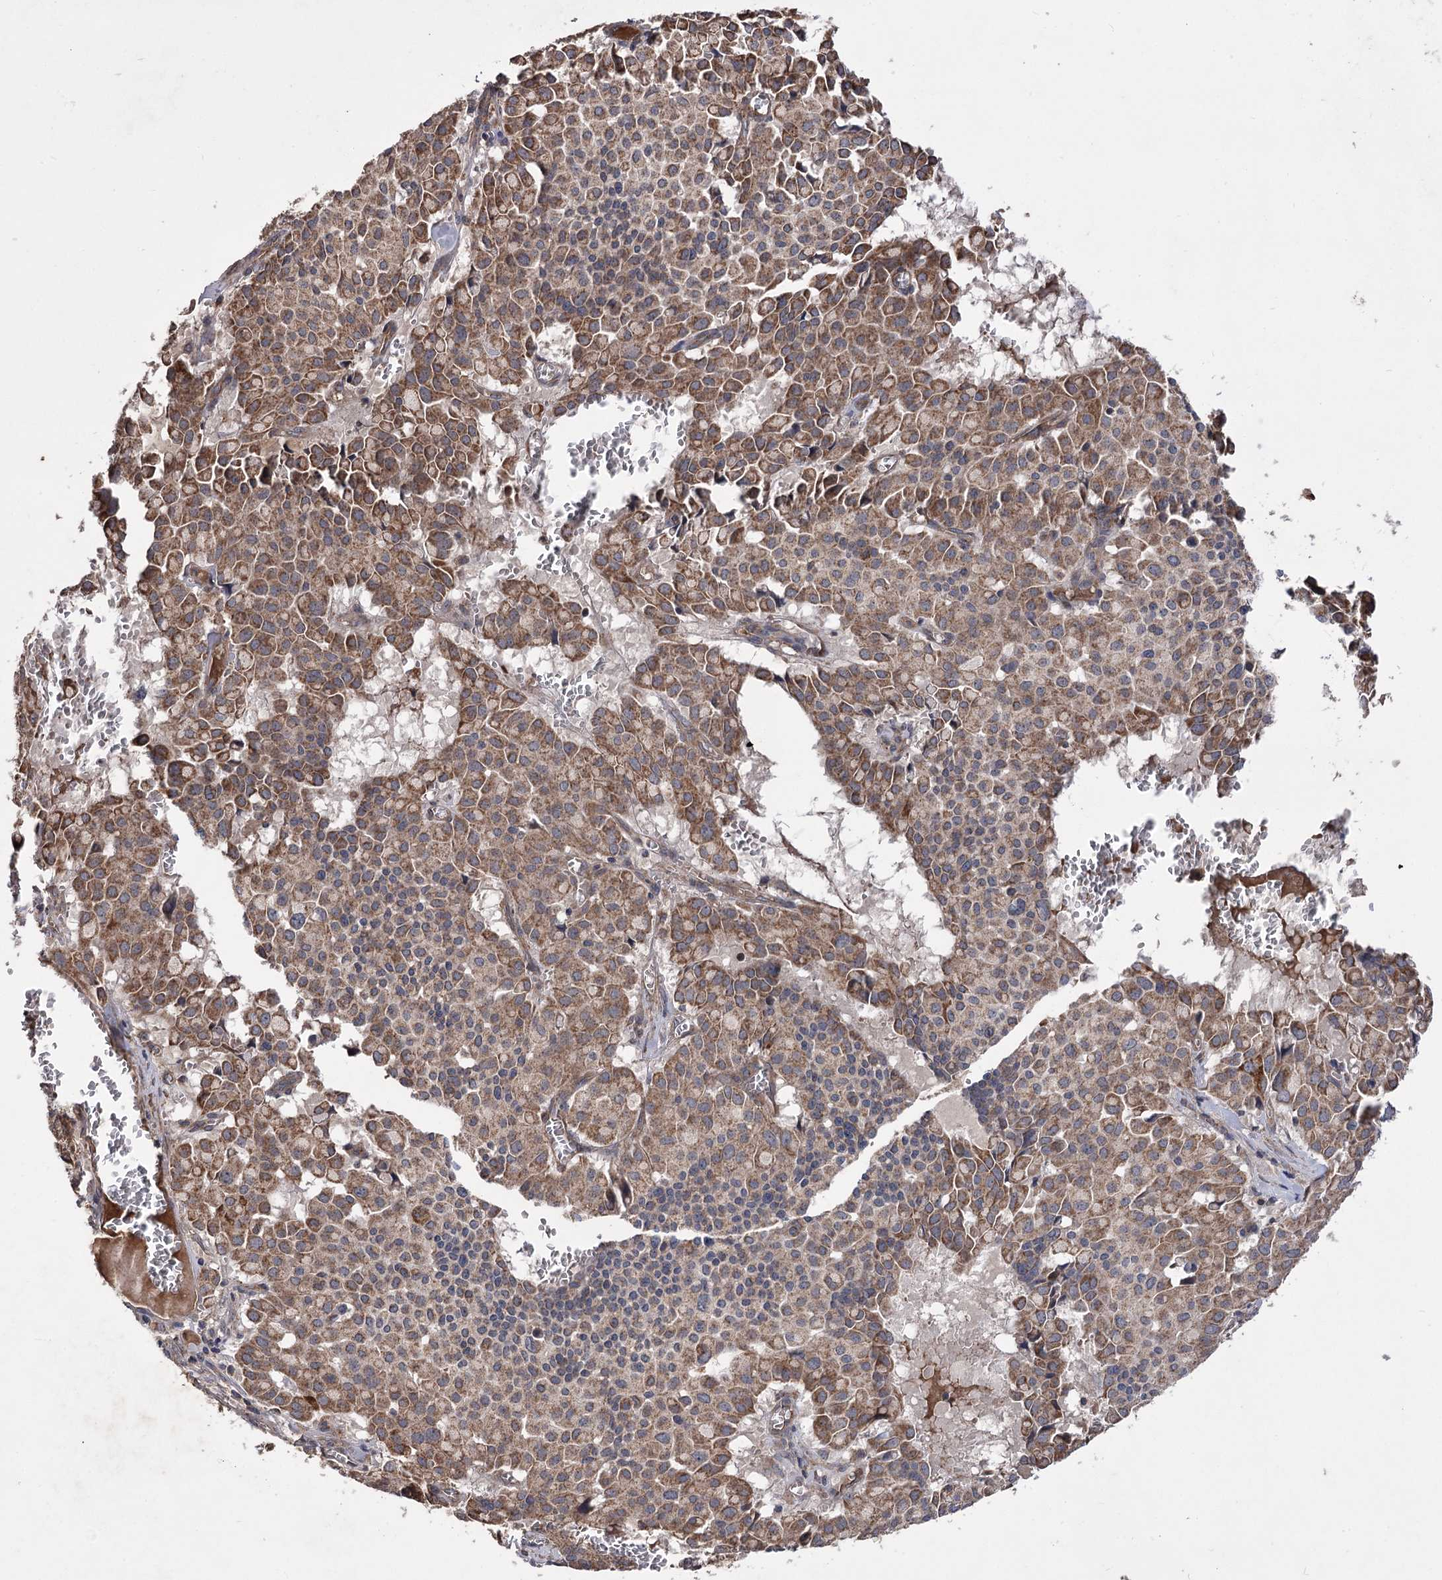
{"staining": {"intensity": "moderate", "quantity": ">75%", "location": "cytoplasmic/membranous"}, "tissue": "pancreatic cancer", "cell_type": "Tumor cells", "image_type": "cancer", "snomed": [{"axis": "morphology", "description": "Adenocarcinoma, NOS"}, {"axis": "topography", "description": "Pancreas"}], "caption": "Pancreatic adenocarcinoma stained for a protein (brown) reveals moderate cytoplasmic/membranous positive expression in approximately >75% of tumor cells.", "gene": "RASSF3", "patient": {"sex": "male", "age": 65}}